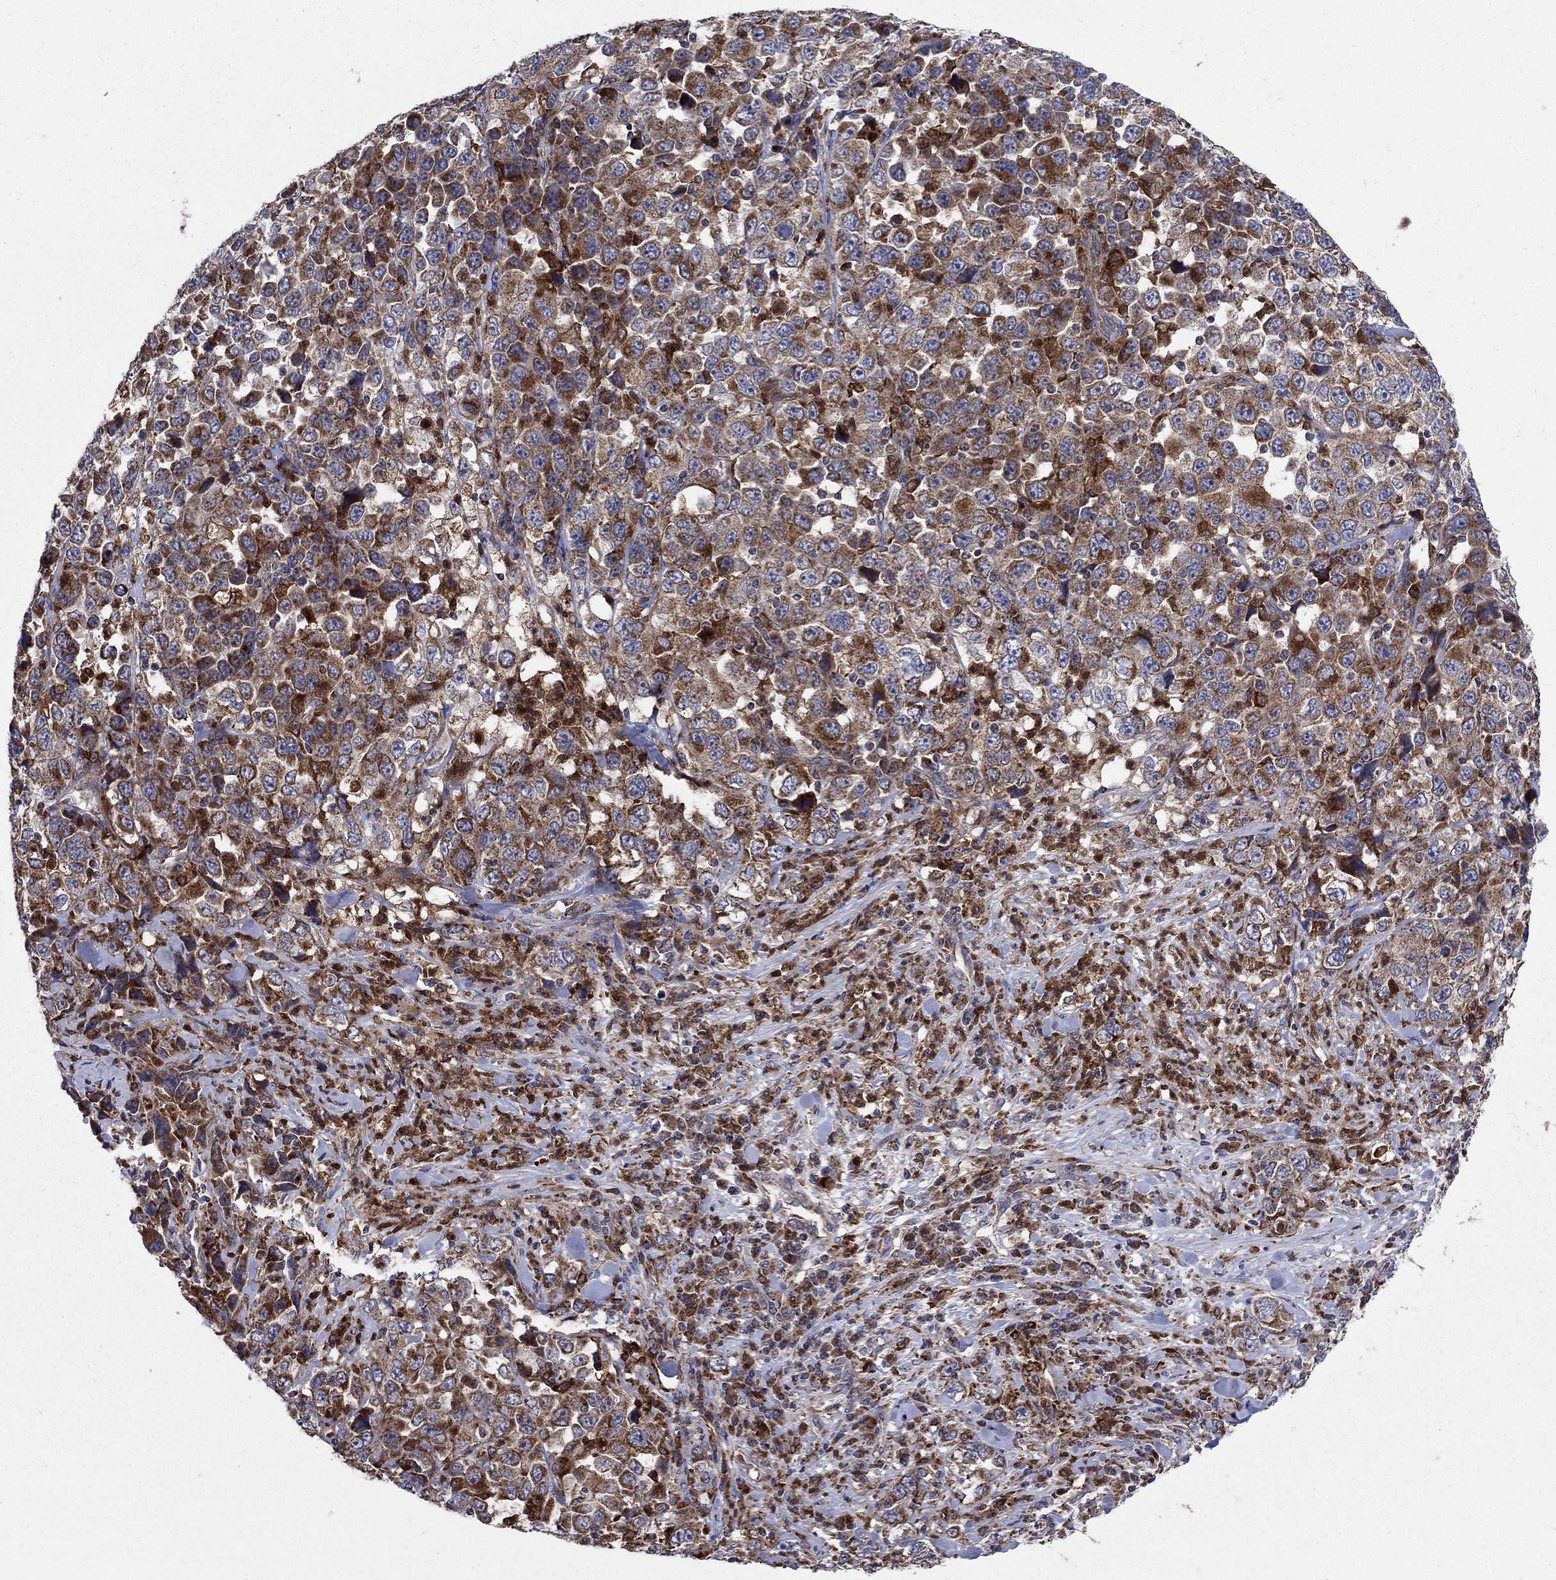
{"staining": {"intensity": "strong", "quantity": "25%-75%", "location": "cytoplasmic/membranous"}, "tissue": "stomach cancer", "cell_type": "Tumor cells", "image_type": "cancer", "snomed": [{"axis": "morphology", "description": "Normal tissue, NOS"}, {"axis": "morphology", "description": "Adenocarcinoma, NOS"}, {"axis": "topography", "description": "Stomach, upper"}, {"axis": "topography", "description": "Stomach"}], "caption": "Approximately 25%-75% of tumor cells in stomach cancer show strong cytoplasmic/membranous protein expression as visualized by brown immunohistochemical staining.", "gene": "RNF19B", "patient": {"sex": "male", "age": 59}}